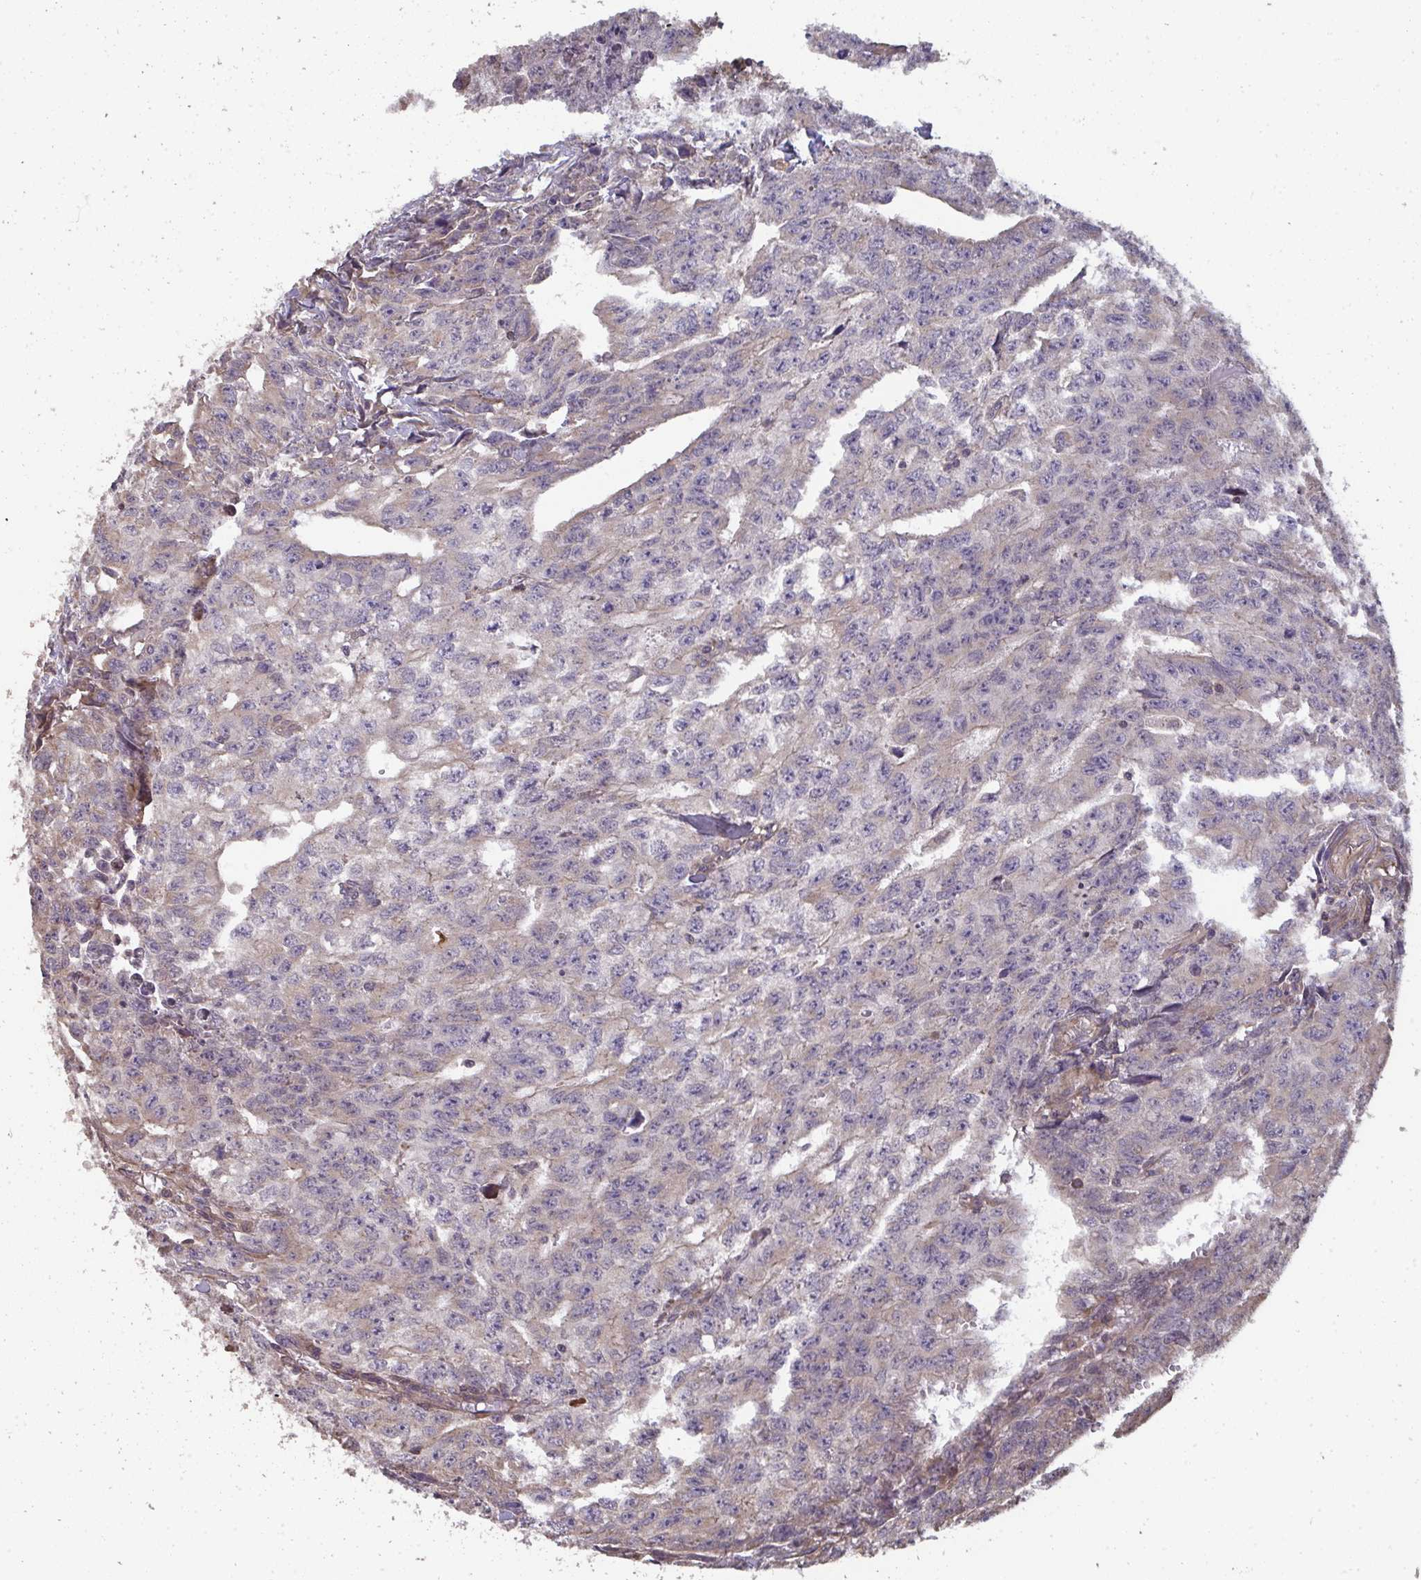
{"staining": {"intensity": "weak", "quantity": "25%-75%", "location": "cytoplasmic/membranous"}, "tissue": "testis cancer", "cell_type": "Tumor cells", "image_type": "cancer", "snomed": [{"axis": "morphology", "description": "Carcinoma, Embryonal, NOS"}, {"axis": "morphology", "description": "Teratoma, malignant, NOS"}, {"axis": "topography", "description": "Testis"}], "caption": "This is an image of immunohistochemistry (IHC) staining of testis cancer (embryonal carcinoma), which shows weak staining in the cytoplasmic/membranous of tumor cells.", "gene": "ZFYVE28", "patient": {"sex": "male", "age": 24}}